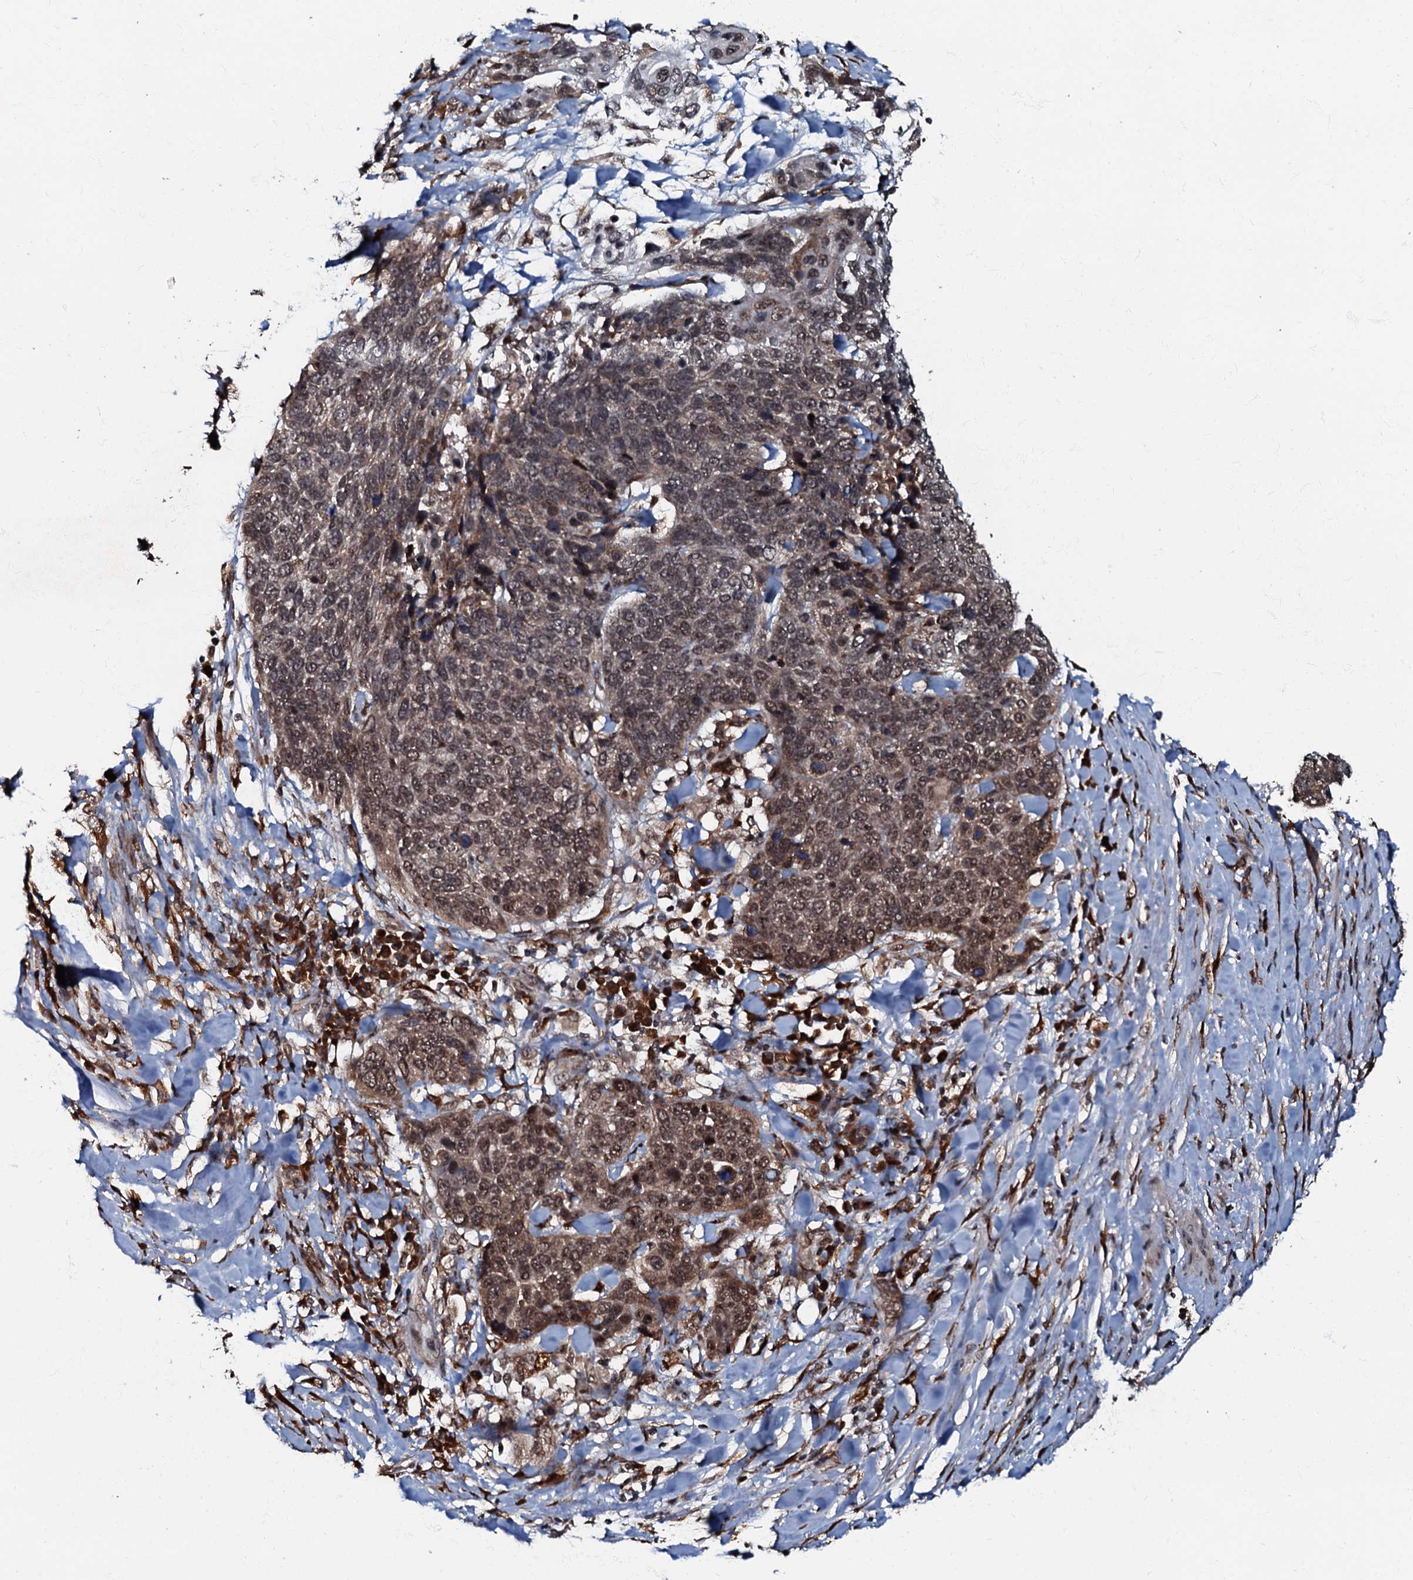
{"staining": {"intensity": "moderate", "quantity": ">75%", "location": "nuclear"}, "tissue": "lung cancer", "cell_type": "Tumor cells", "image_type": "cancer", "snomed": [{"axis": "morphology", "description": "Squamous cell carcinoma, NOS"}, {"axis": "topography", "description": "Lung"}], "caption": "Human lung cancer (squamous cell carcinoma) stained with a protein marker displays moderate staining in tumor cells.", "gene": "C18orf32", "patient": {"sex": "male", "age": 66}}